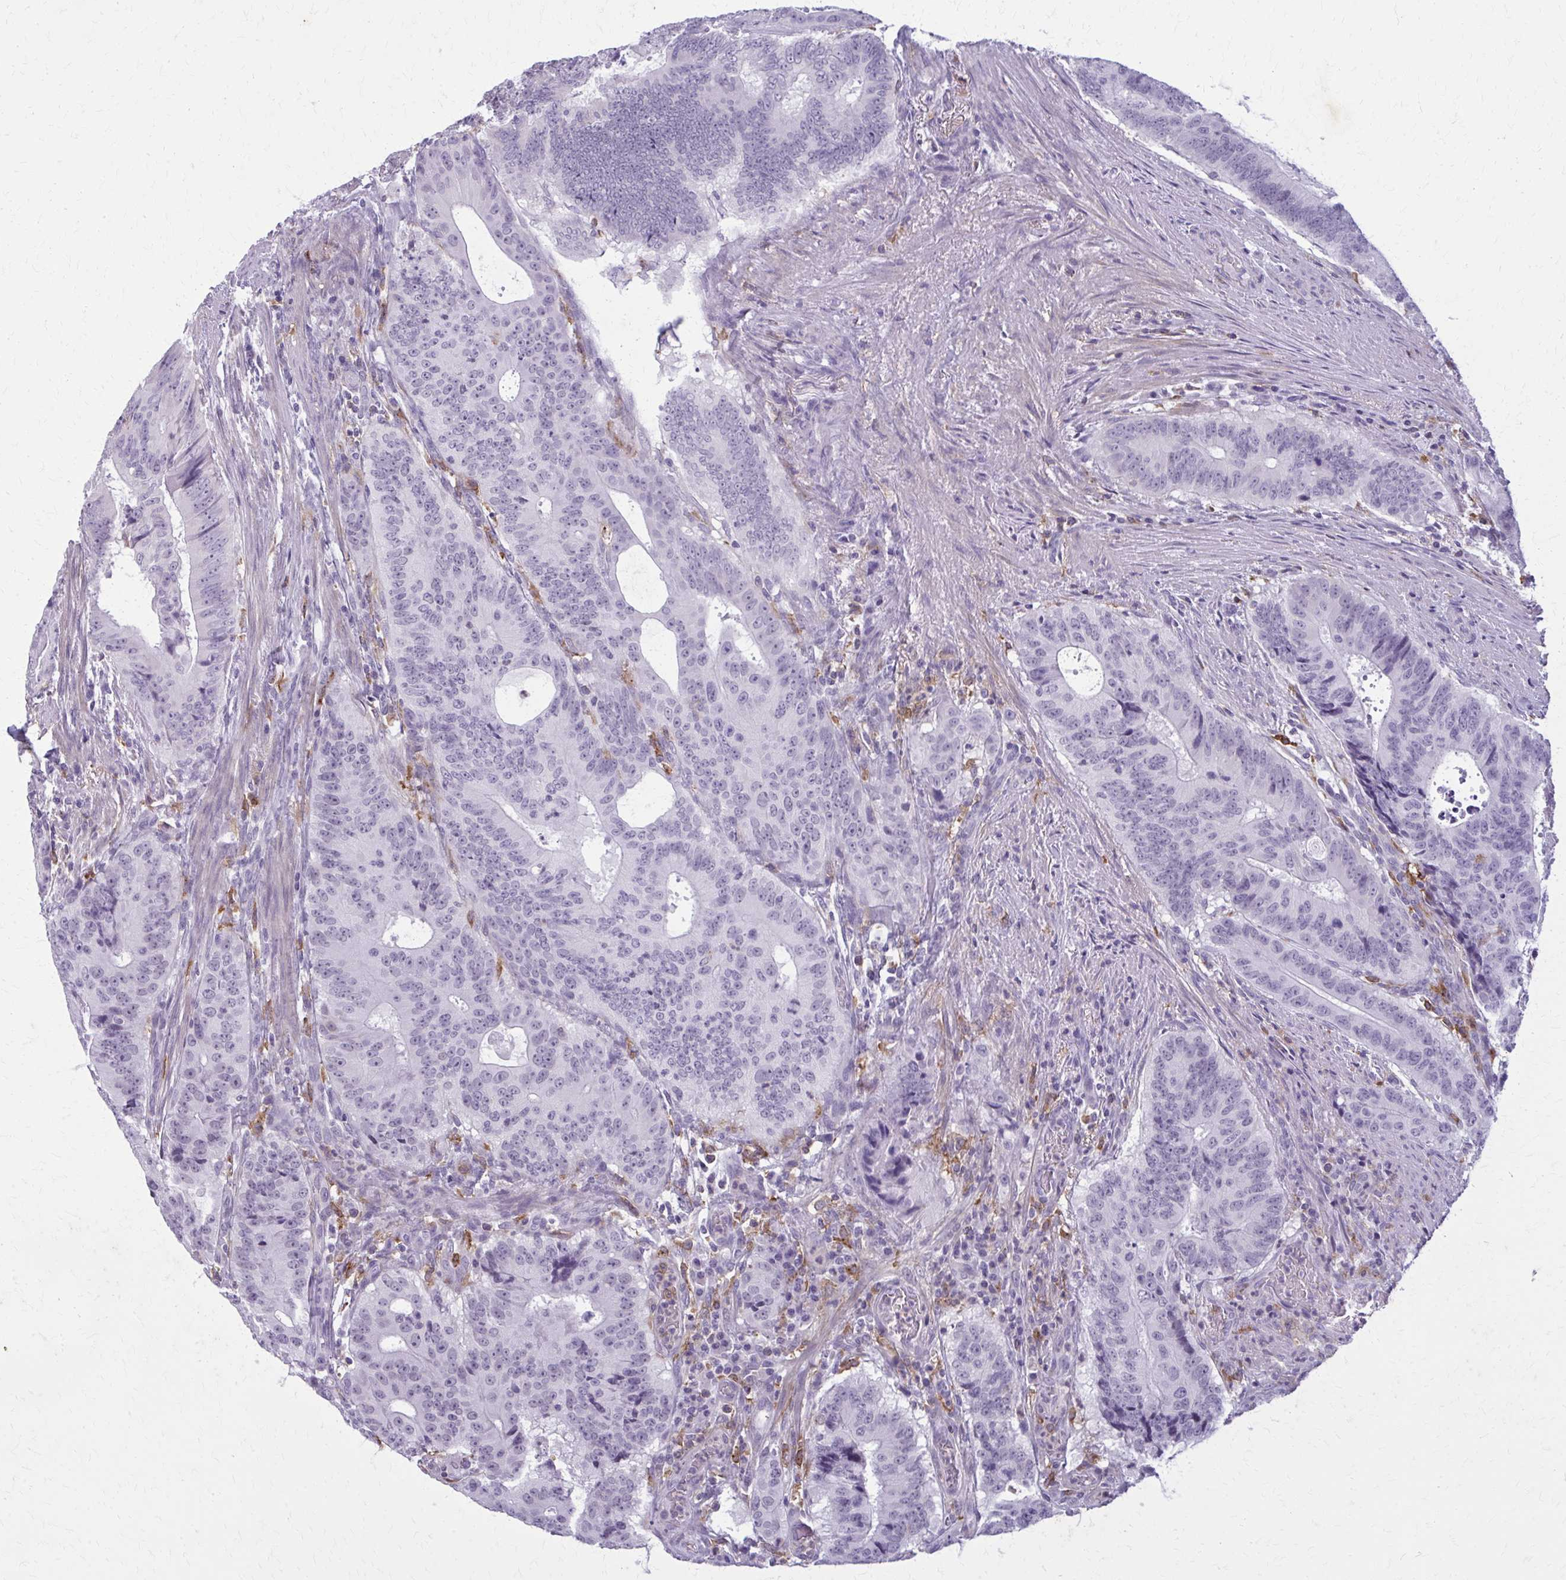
{"staining": {"intensity": "negative", "quantity": "none", "location": "none"}, "tissue": "colorectal cancer", "cell_type": "Tumor cells", "image_type": "cancer", "snomed": [{"axis": "morphology", "description": "Adenocarcinoma, NOS"}, {"axis": "topography", "description": "Colon"}], "caption": "This micrograph is of colorectal cancer (adenocarcinoma) stained with immunohistochemistry (IHC) to label a protein in brown with the nuclei are counter-stained blue. There is no positivity in tumor cells. The staining was performed using DAB (3,3'-diaminobenzidine) to visualize the protein expression in brown, while the nuclei were stained in blue with hematoxylin (Magnification: 20x).", "gene": "CARD9", "patient": {"sex": "male", "age": 62}}